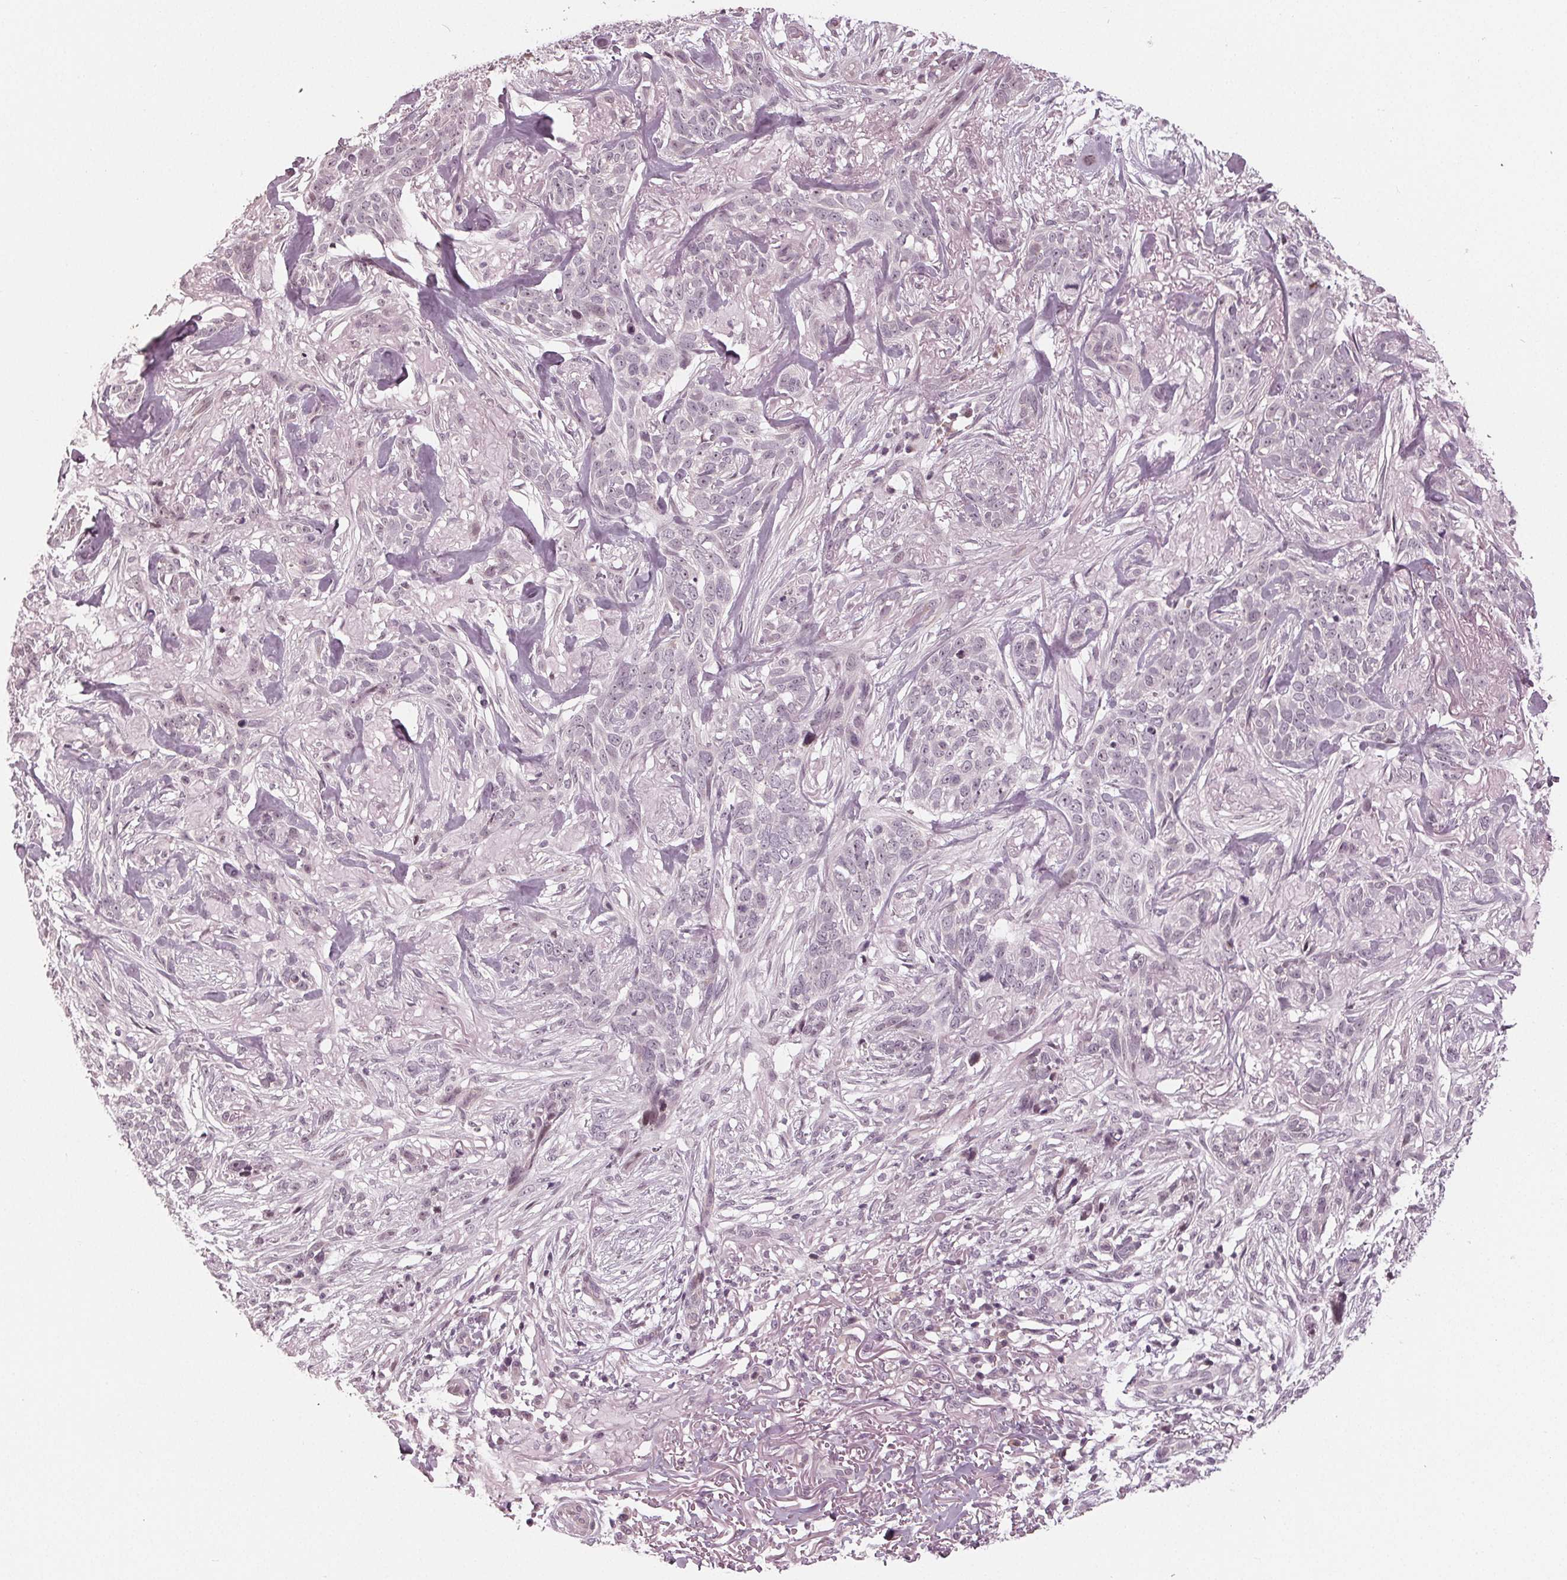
{"staining": {"intensity": "negative", "quantity": "none", "location": "none"}, "tissue": "skin cancer", "cell_type": "Tumor cells", "image_type": "cancer", "snomed": [{"axis": "morphology", "description": "Basal cell carcinoma"}, {"axis": "topography", "description": "Skin"}], "caption": "An immunohistochemistry micrograph of skin basal cell carcinoma is shown. There is no staining in tumor cells of skin basal cell carcinoma.", "gene": "ADPRHL1", "patient": {"sex": "male", "age": 74}}